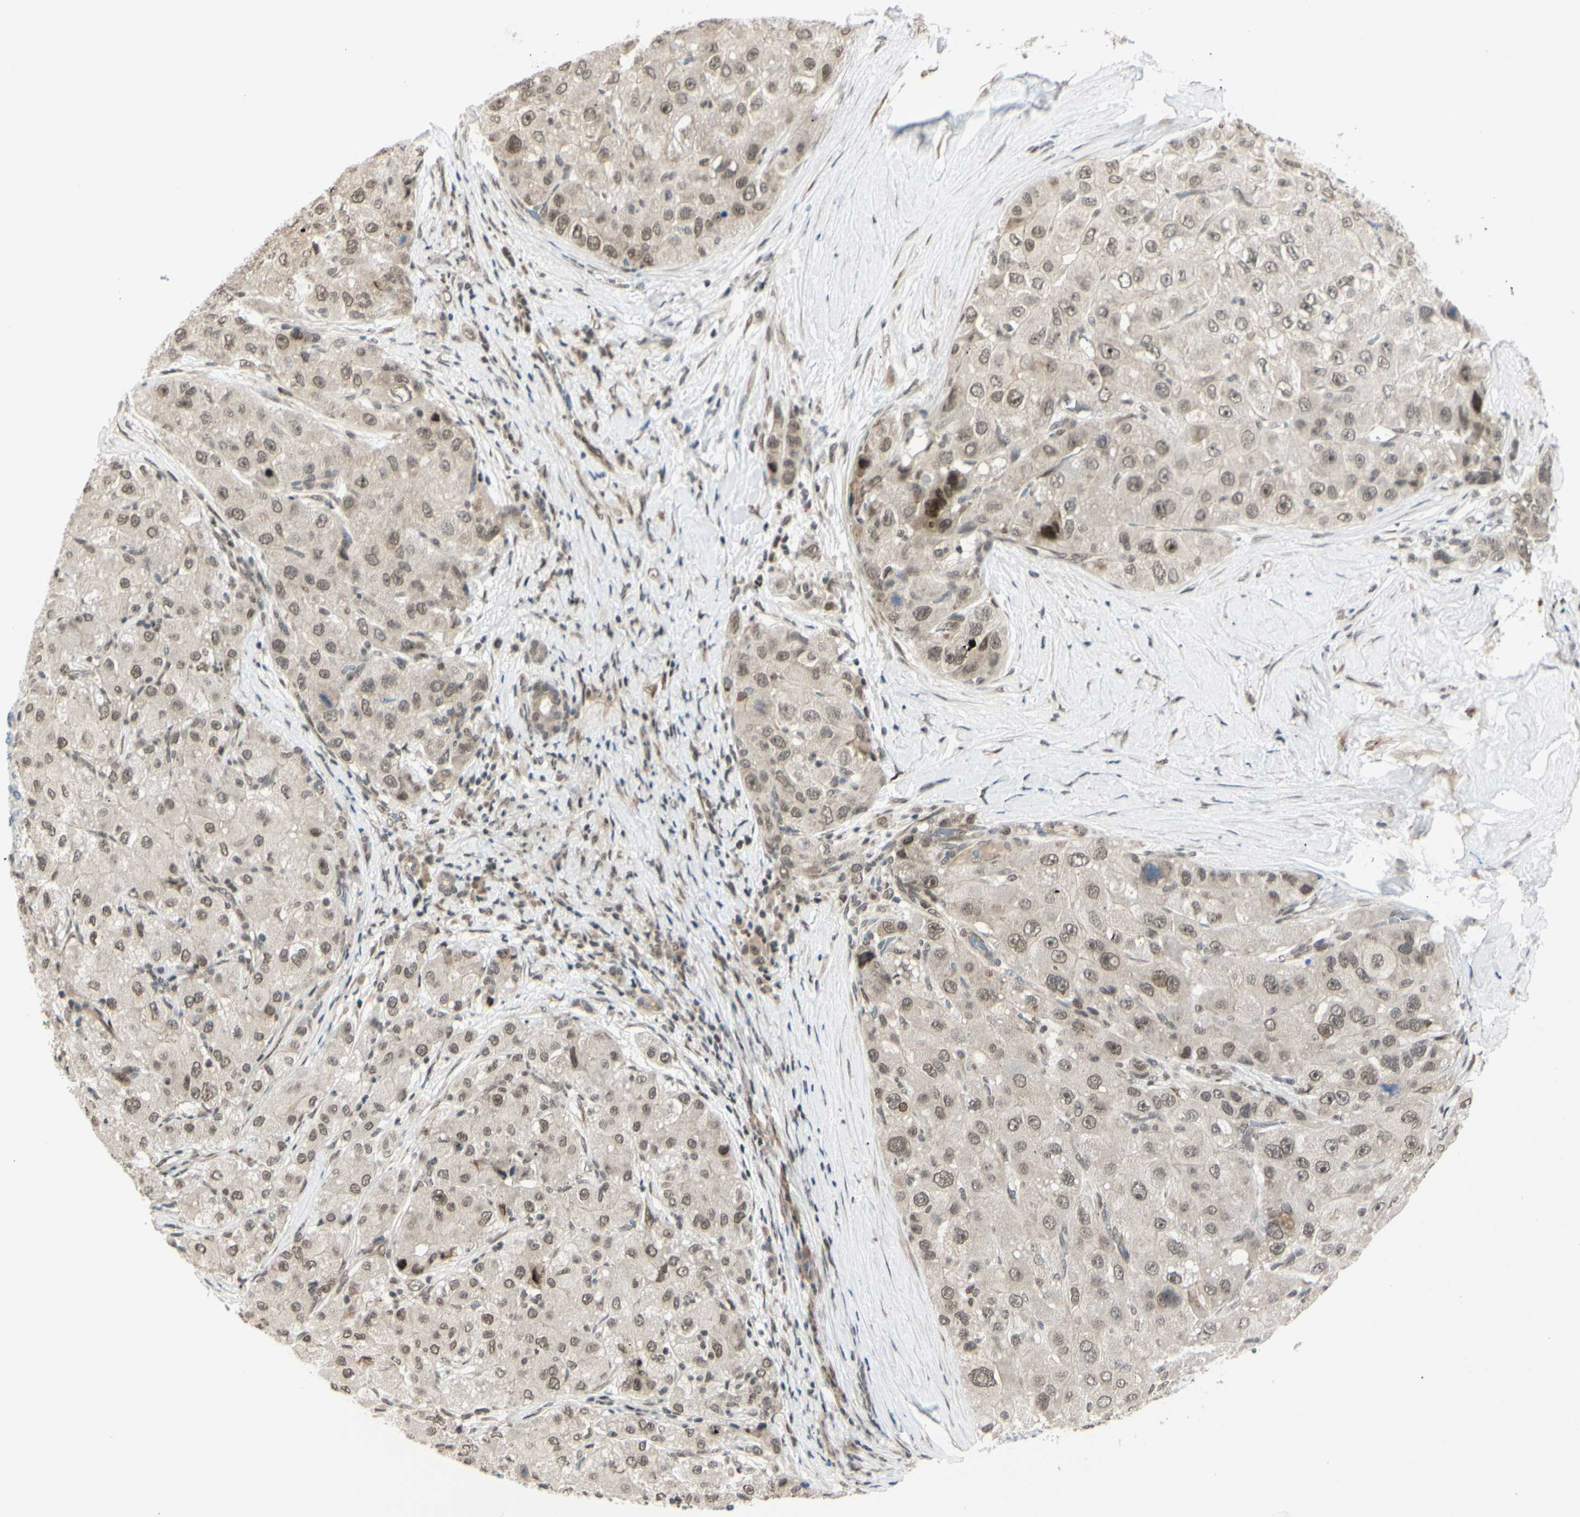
{"staining": {"intensity": "moderate", "quantity": ">75%", "location": "cytoplasmic/membranous,nuclear"}, "tissue": "liver cancer", "cell_type": "Tumor cells", "image_type": "cancer", "snomed": [{"axis": "morphology", "description": "Carcinoma, Hepatocellular, NOS"}, {"axis": "topography", "description": "Liver"}], "caption": "Immunohistochemistry (IHC) (DAB) staining of liver cancer (hepatocellular carcinoma) demonstrates moderate cytoplasmic/membranous and nuclear protein positivity in approximately >75% of tumor cells.", "gene": "BRMS1", "patient": {"sex": "male", "age": 80}}